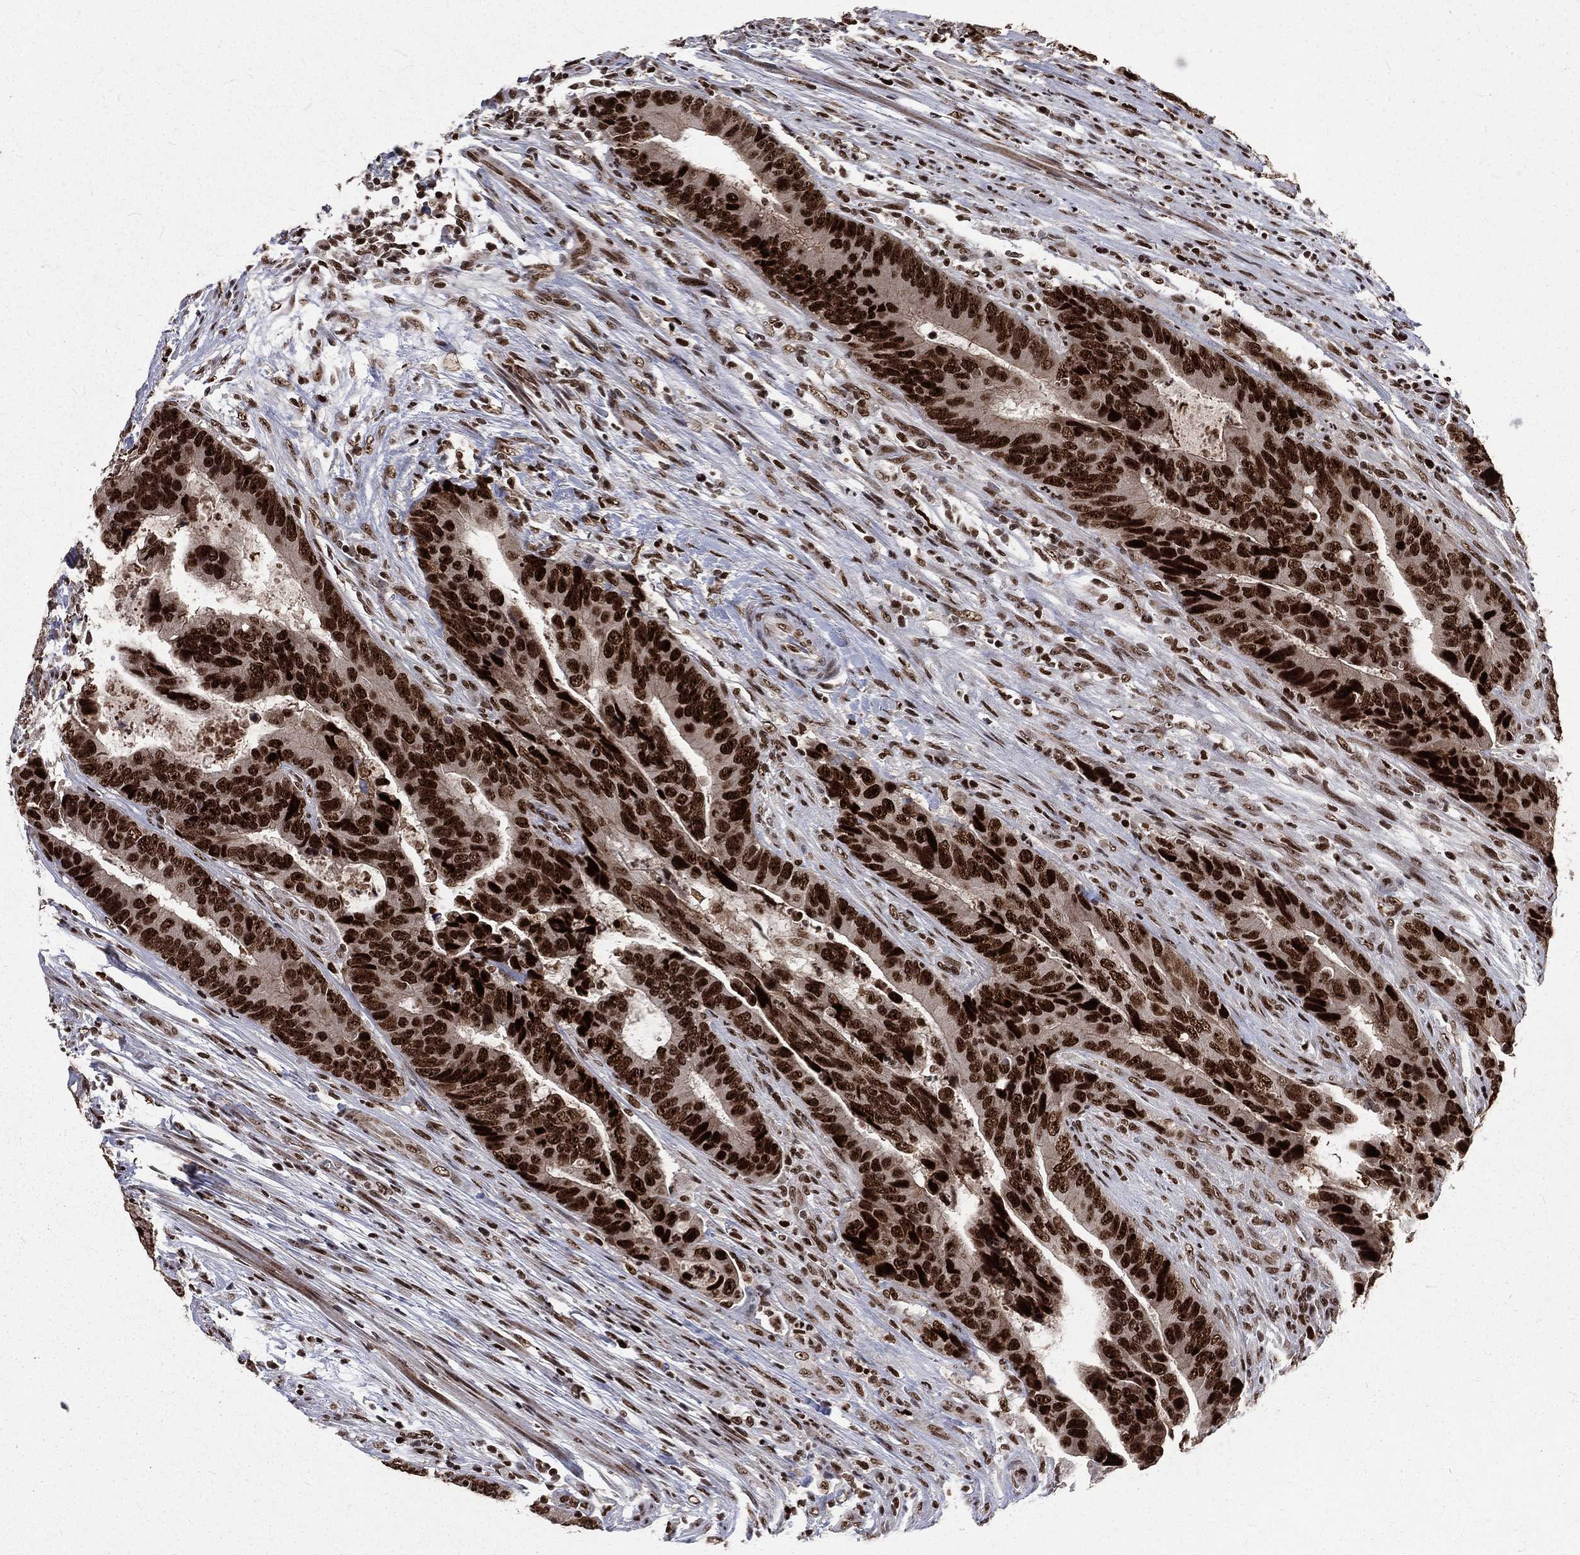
{"staining": {"intensity": "strong", "quantity": ">75%", "location": "nuclear"}, "tissue": "colorectal cancer", "cell_type": "Tumor cells", "image_type": "cancer", "snomed": [{"axis": "morphology", "description": "Adenocarcinoma, NOS"}, {"axis": "topography", "description": "Colon"}], "caption": "DAB (3,3'-diaminobenzidine) immunohistochemical staining of human adenocarcinoma (colorectal) shows strong nuclear protein expression in about >75% of tumor cells.", "gene": "POLB", "patient": {"sex": "female", "age": 56}}